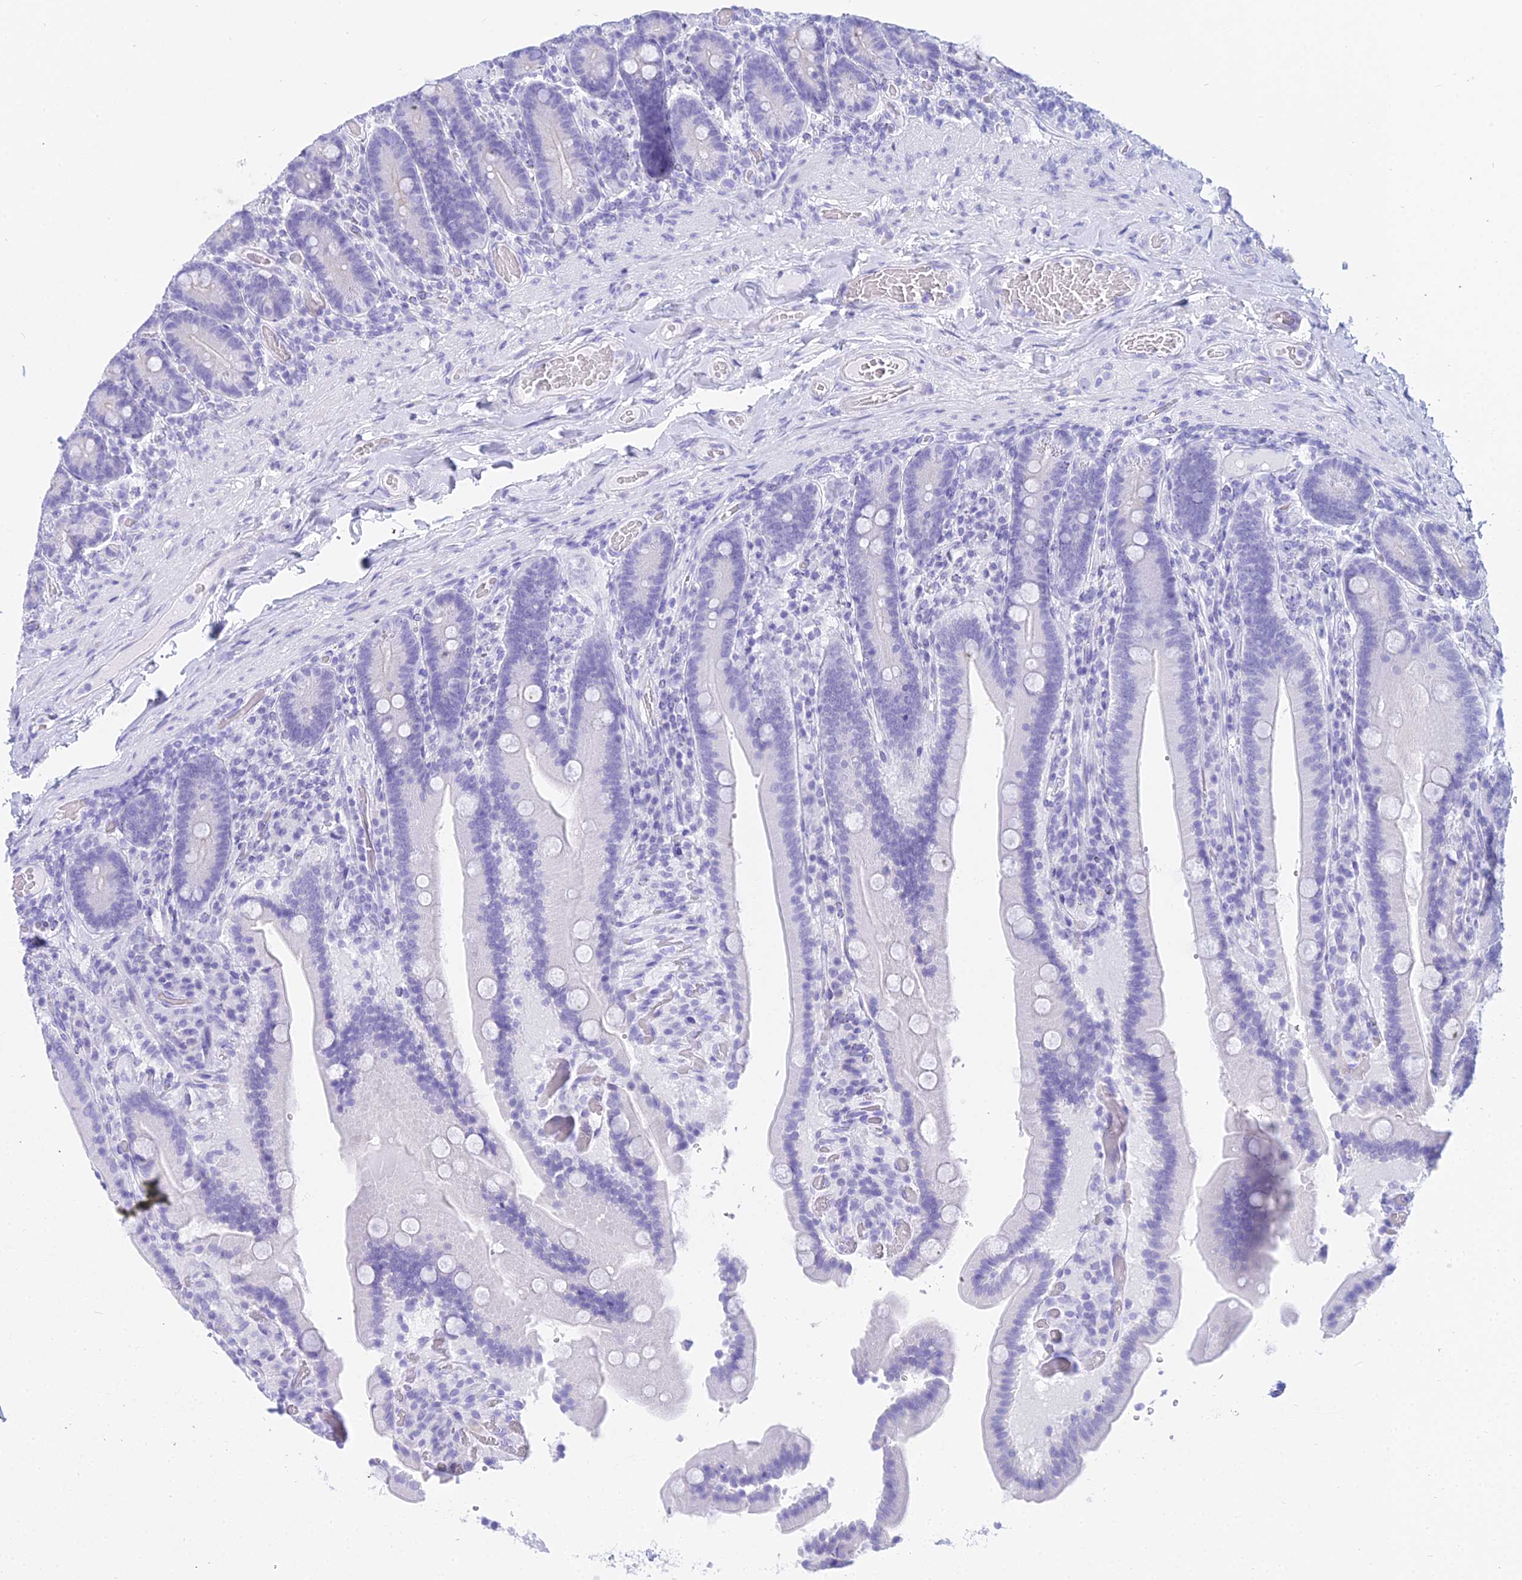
{"staining": {"intensity": "negative", "quantity": "none", "location": "none"}, "tissue": "duodenum", "cell_type": "Glandular cells", "image_type": "normal", "snomed": [{"axis": "morphology", "description": "Normal tissue, NOS"}, {"axis": "topography", "description": "Duodenum"}], "caption": "DAB immunohistochemical staining of unremarkable human duodenum exhibits no significant expression in glandular cells. (Brightfield microscopy of DAB (3,3'-diaminobenzidine) IHC at high magnification).", "gene": "PATE4", "patient": {"sex": "female", "age": 62}}